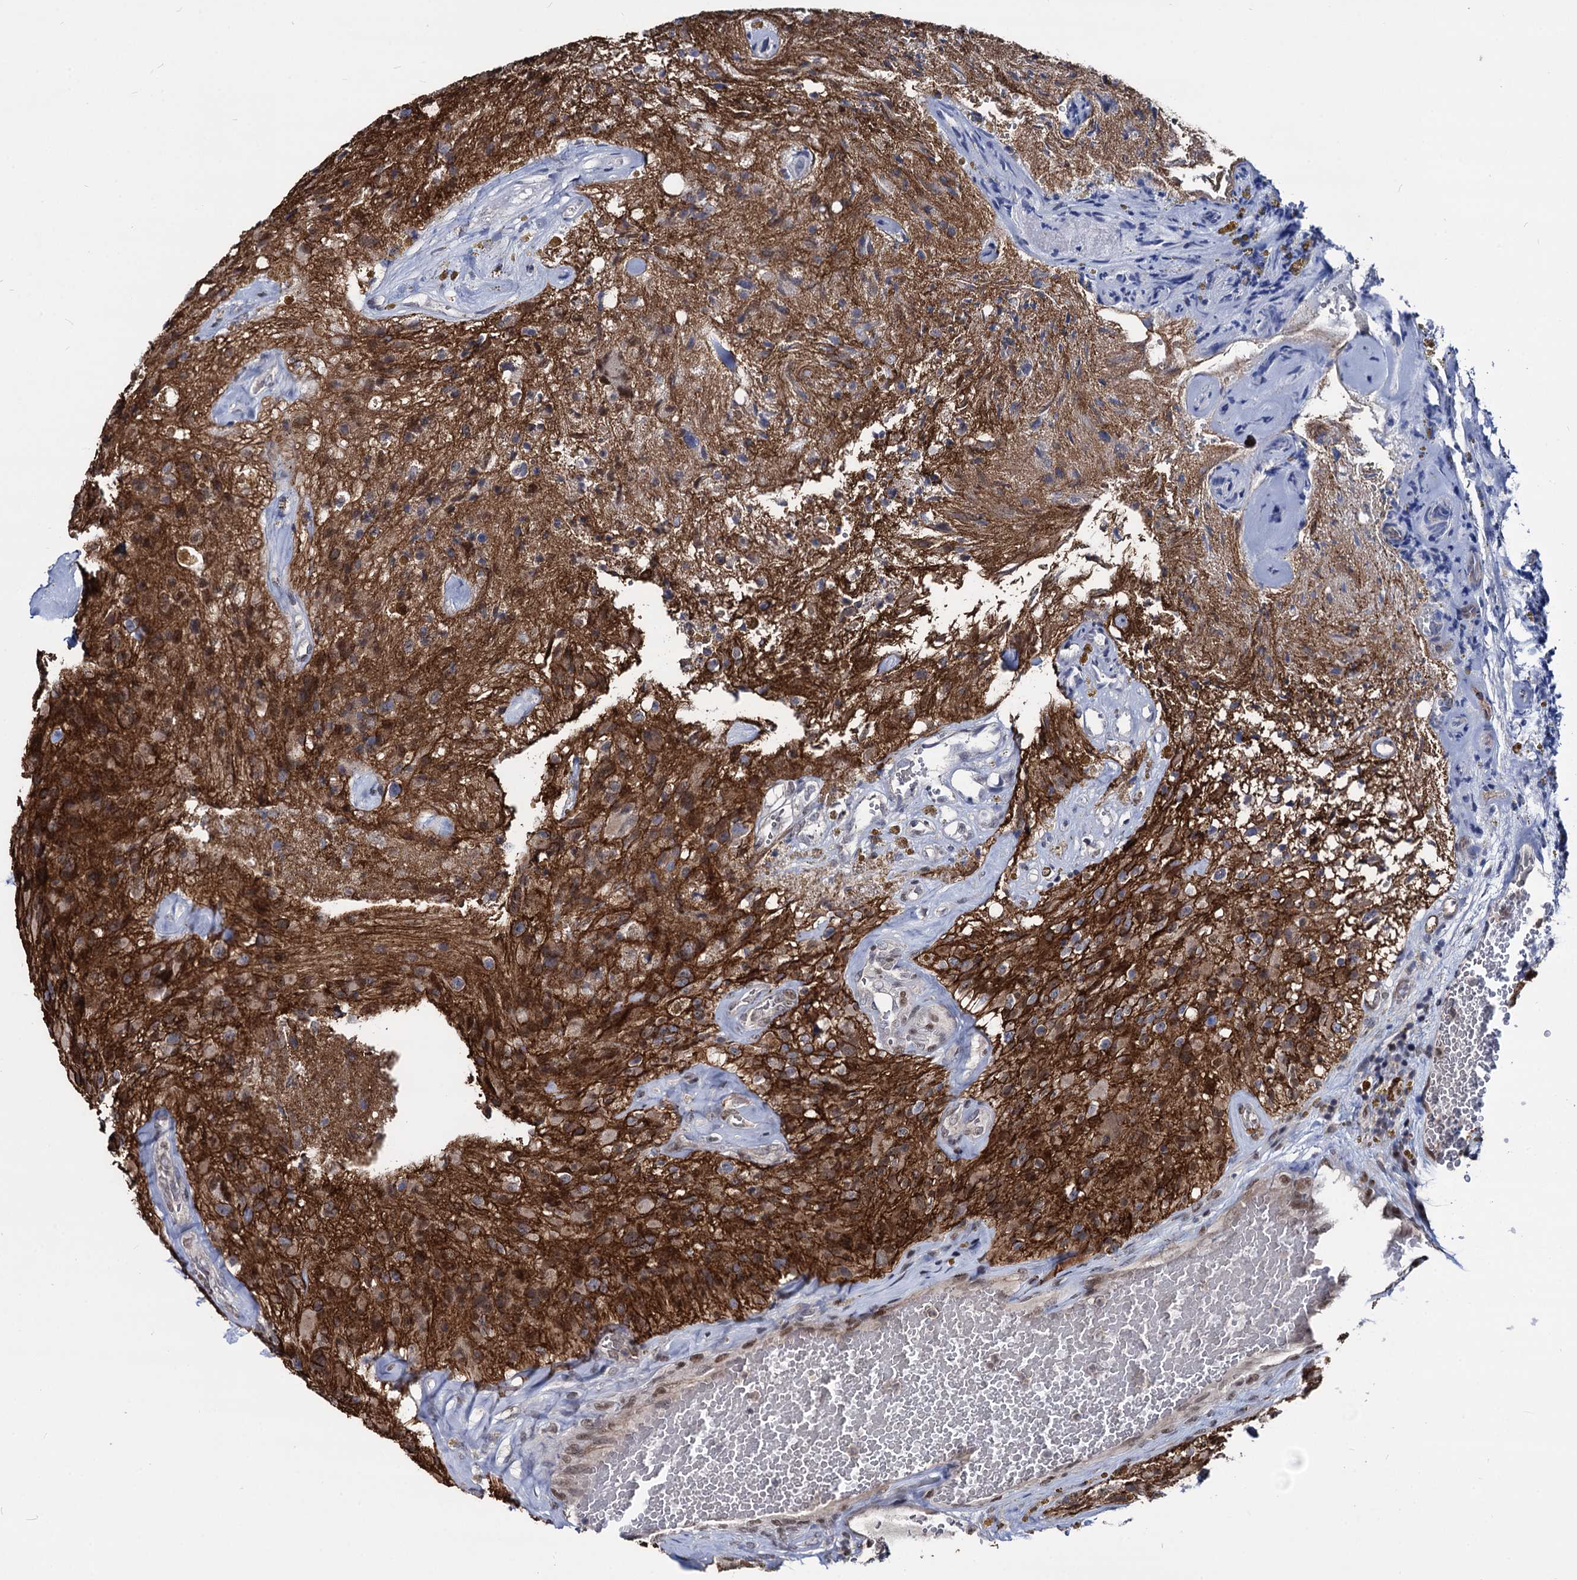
{"staining": {"intensity": "strong", "quantity": "25%-75%", "location": "cytoplasmic/membranous"}, "tissue": "glioma", "cell_type": "Tumor cells", "image_type": "cancer", "snomed": [{"axis": "morphology", "description": "Glioma, malignant, High grade"}, {"axis": "topography", "description": "Brain"}], "caption": "Glioma stained with a brown dye demonstrates strong cytoplasmic/membranous positive positivity in approximately 25%-75% of tumor cells.", "gene": "GALNT11", "patient": {"sex": "male", "age": 69}}